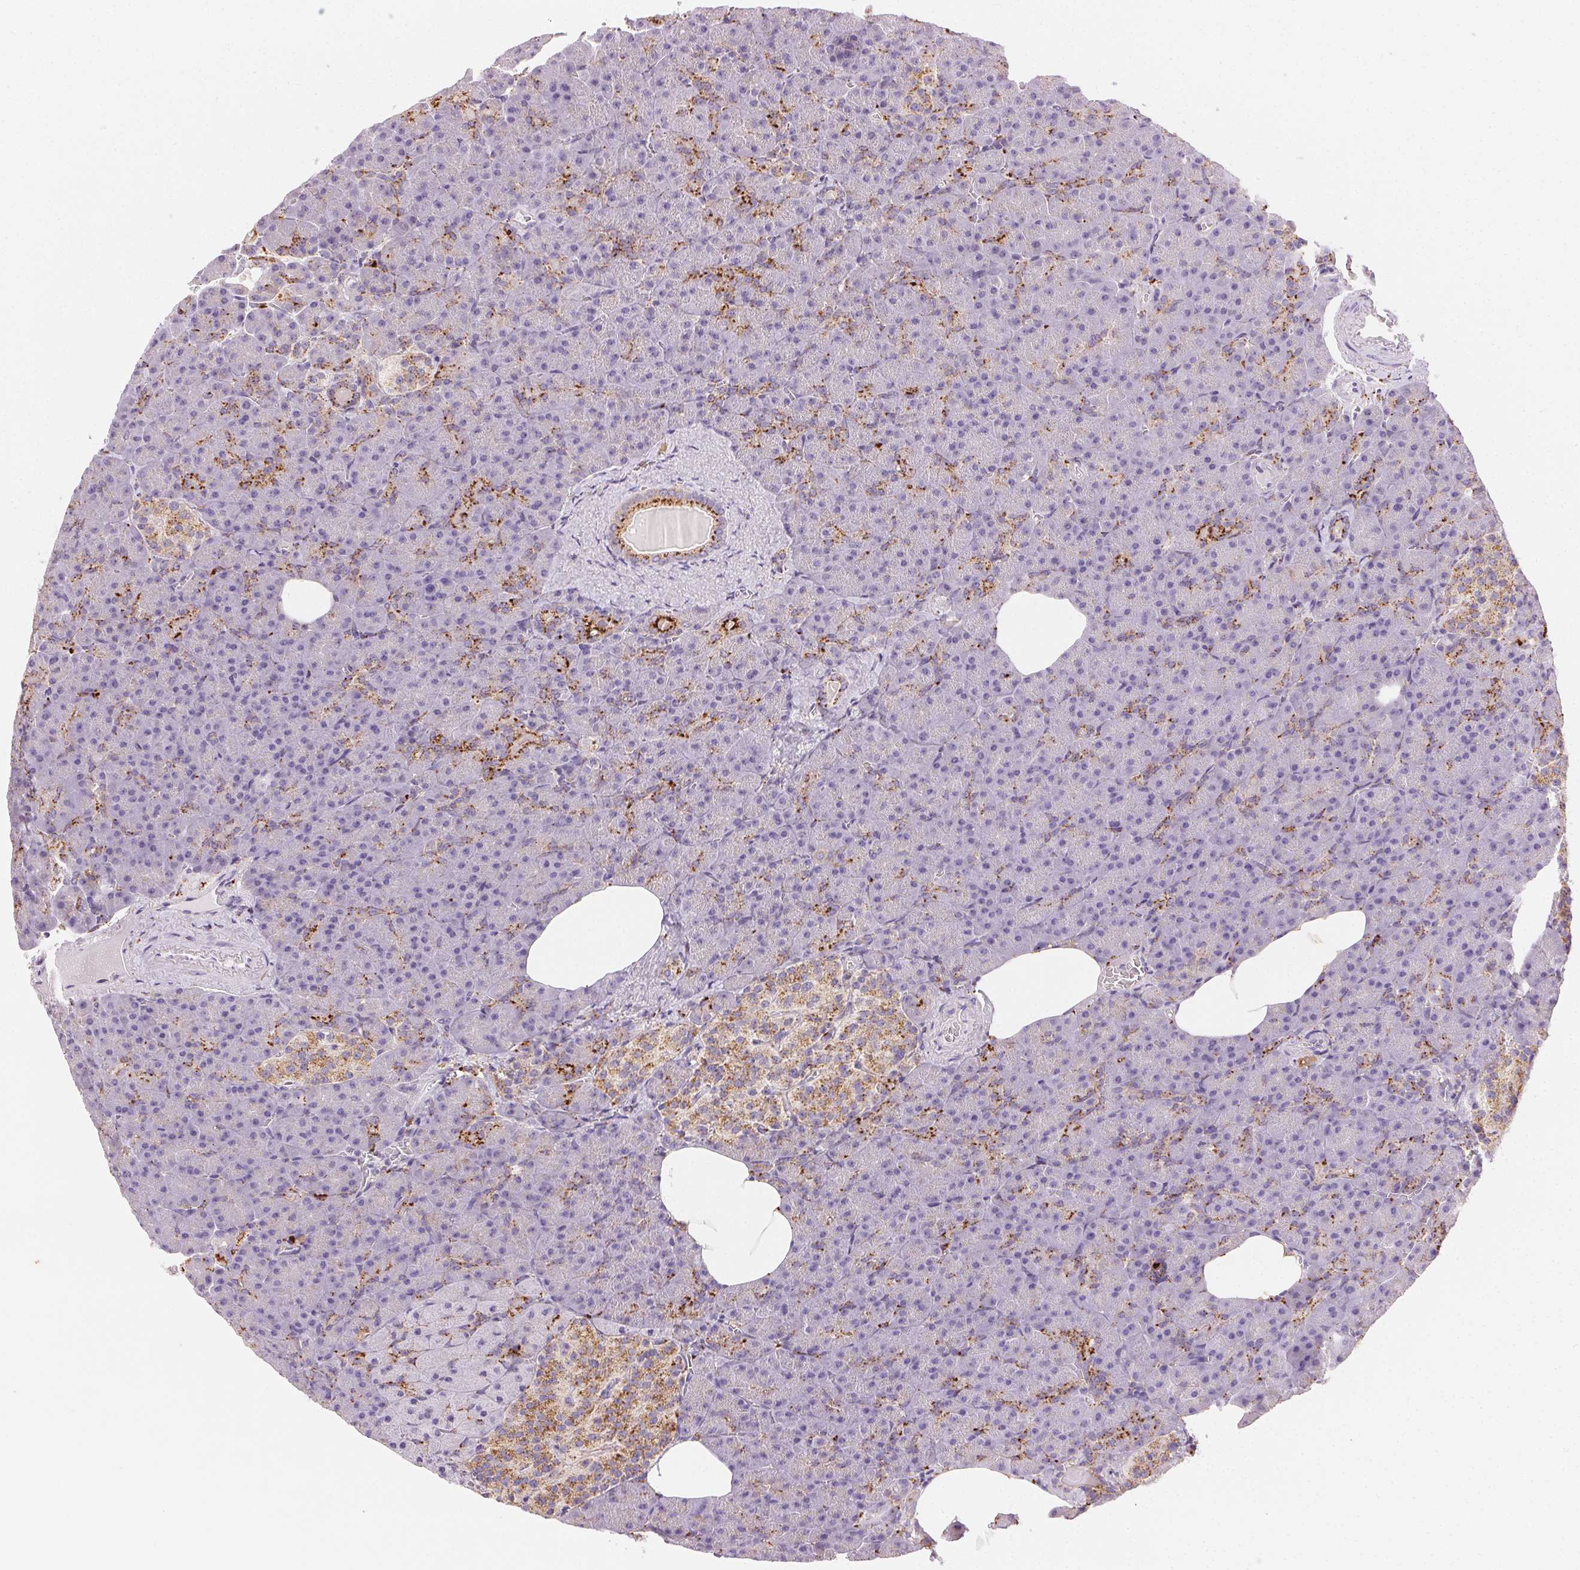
{"staining": {"intensity": "strong", "quantity": "<25%", "location": "cytoplasmic/membranous"}, "tissue": "pancreas", "cell_type": "Exocrine glandular cells", "image_type": "normal", "snomed": [{"axis": "morphology", "description": "Normal tissue, NOS"}, {"axis": "topography", "description": "Pancreas"}], "caption": "The immunohistochemical stain shows strong cytoplasmic/membranous staining in exocrine glandular cells of benign pancreas. (DAB = brown stain, brightfield microscopy at high magnification).", "gene": "SCPEP1", "patient": {"sex": "female", "age": 74}}